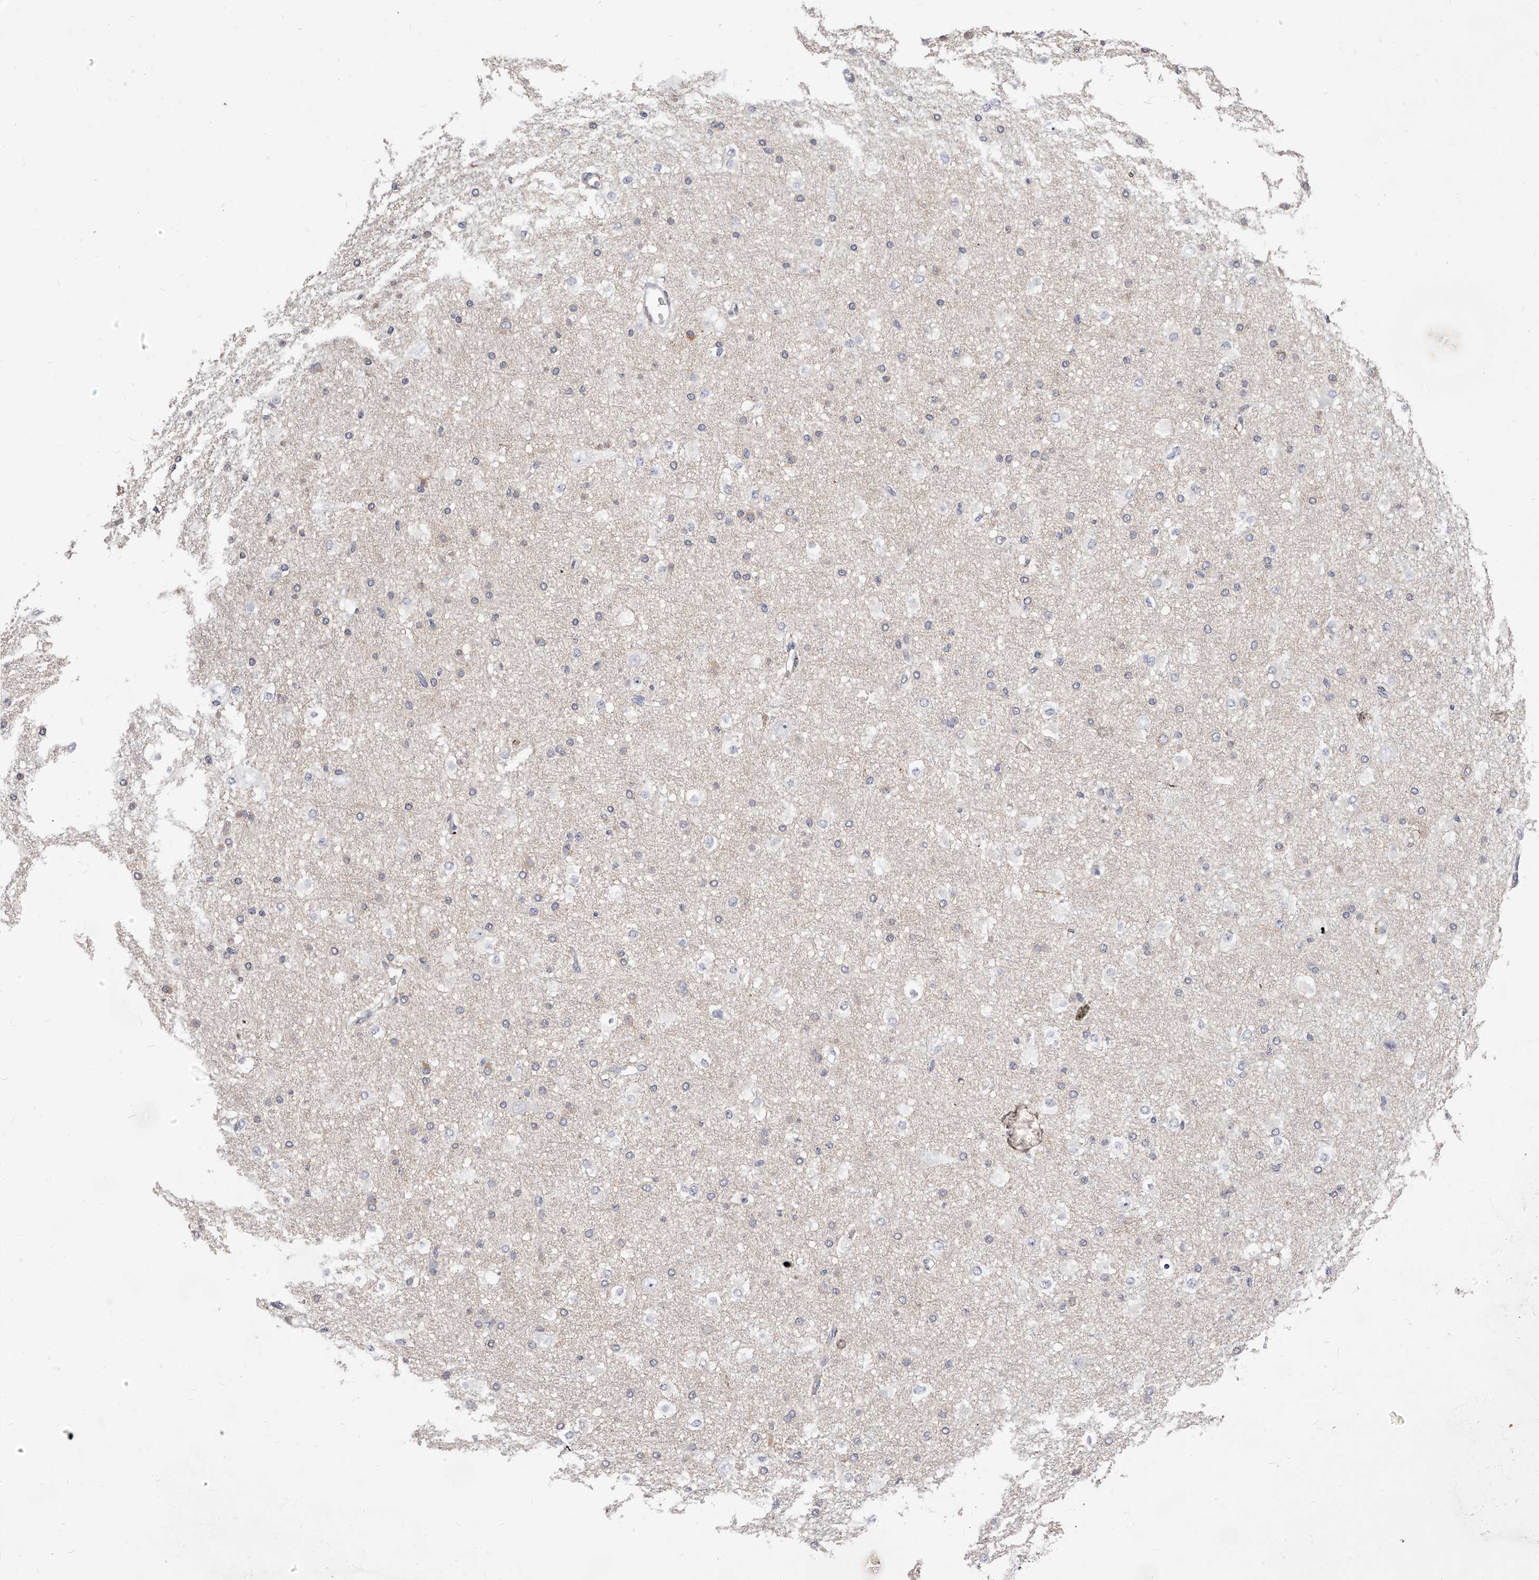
{"staining": {"intensity": "negative", "quantity": "none", "location": "none"}, "tissue": "cerebral cortex", "cell_type": "Endothelial cells", "image_type": "normal", "snomed": [{"axis": "morphology", "description": "Normal tissue, NOS"}, {"axis": "morphology", "description": "Developmental malformation"}, {"axis": "topography", "description": "Cerebral cortex"}], "caption": "Endothelial cells are negative for brown protein staining in unremarkable cerebral cortex. (Immunohistochemistry (ihc), brightfield microscopy, high magnification).", "gene": "CD82", "patient": {"sex": "female", "age": 30}}